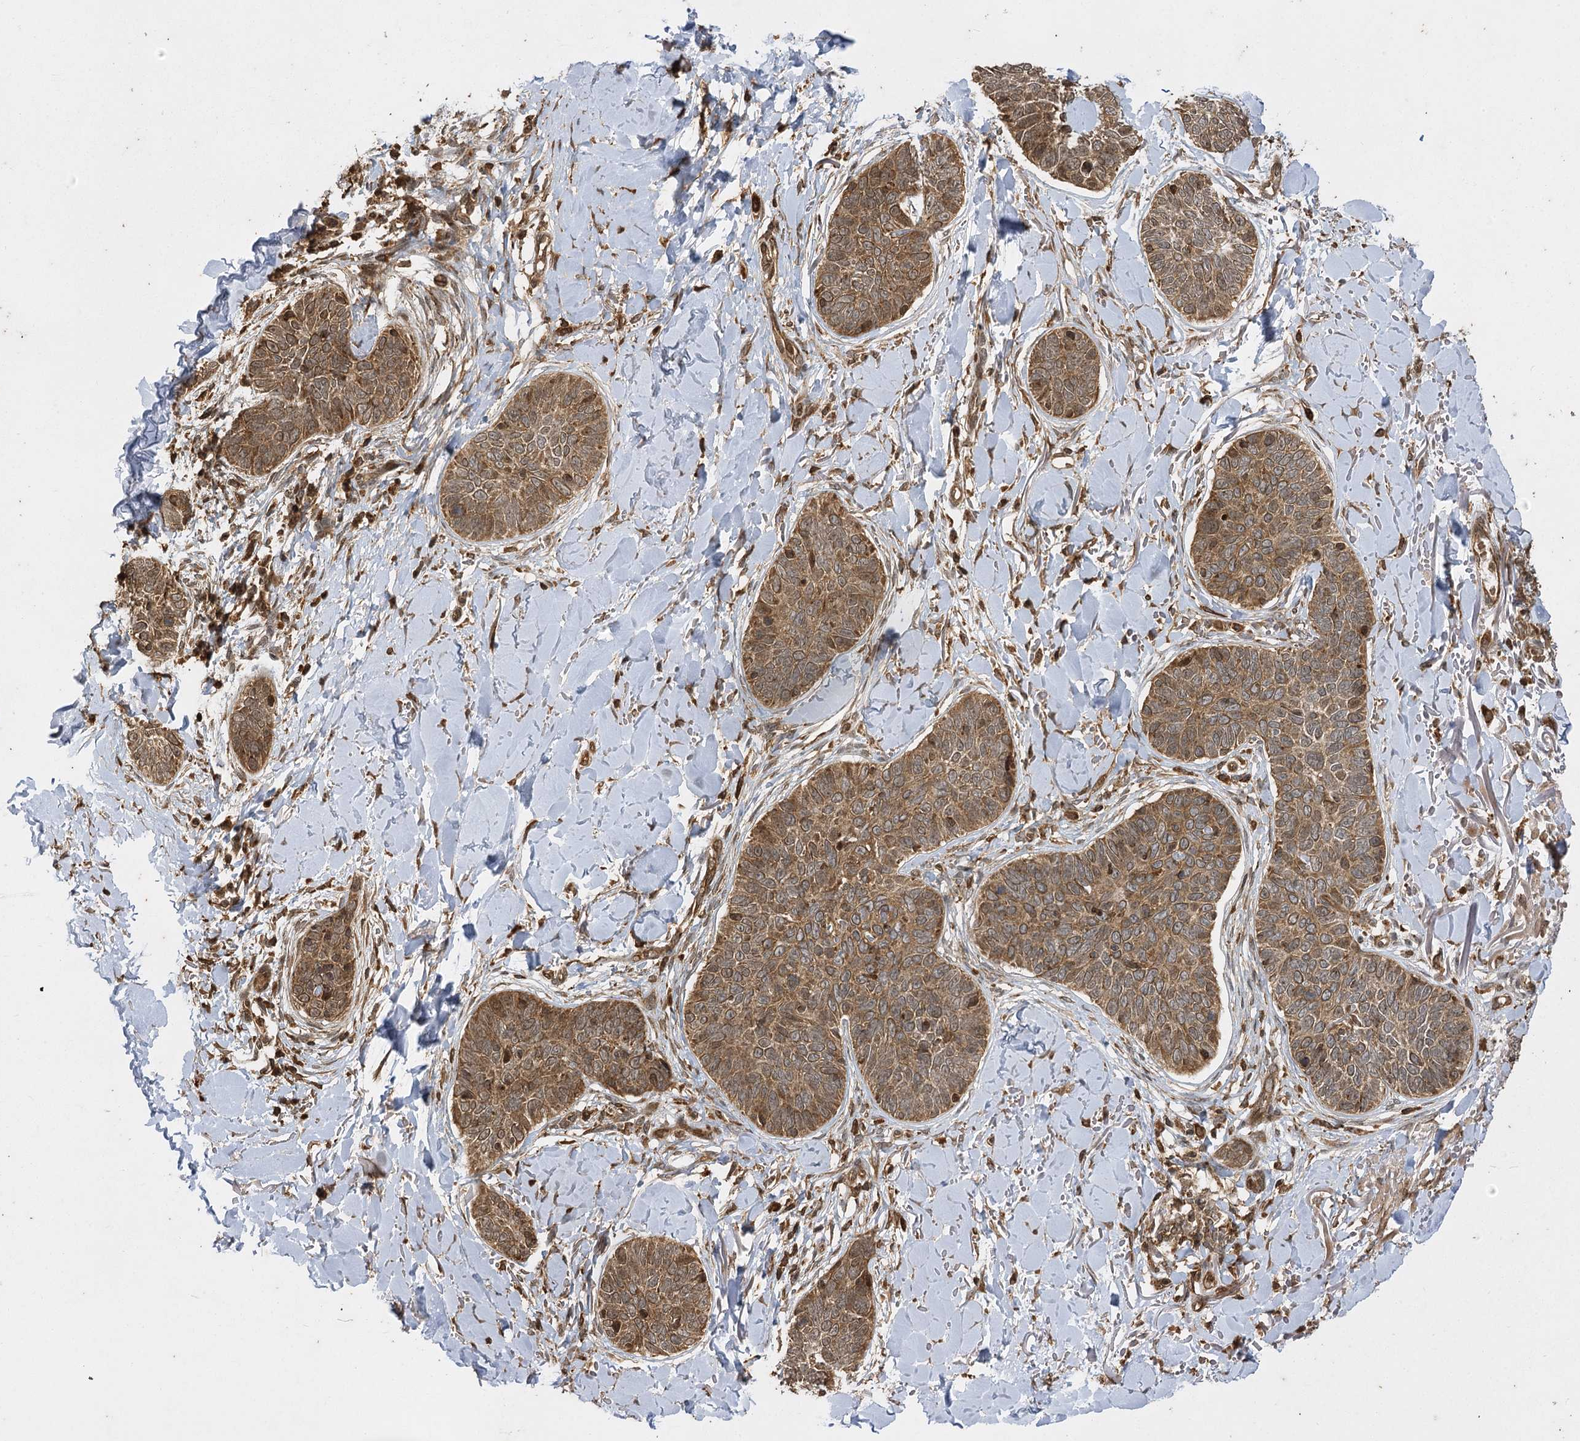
{"staining": {"intensity": "moderate", "quantity": ">75%", "location": "cytoplasmic/membranous"}, "tissue": "skin cancer", "cell_type": "Tumor cells", "image_type": "cancer", "snomed": [{"axis": "morphology", "description": "Basal cell carcinoma"}, {"axis": "topography", "description": "Skin"}], "caption": "High-magnification brightfield microscopy of basal cell carcinoma (skin) stained with DAB (3,3'-diaminobenzidine) (brown) and counterstained with hematoxylin (blue). tumor cells exhibit moderate cytoplasmic/membranous expression is seen in approximately>75% of cells.", "gene": "IL11RA", "patient": {"sex": "male", "age": 85}}